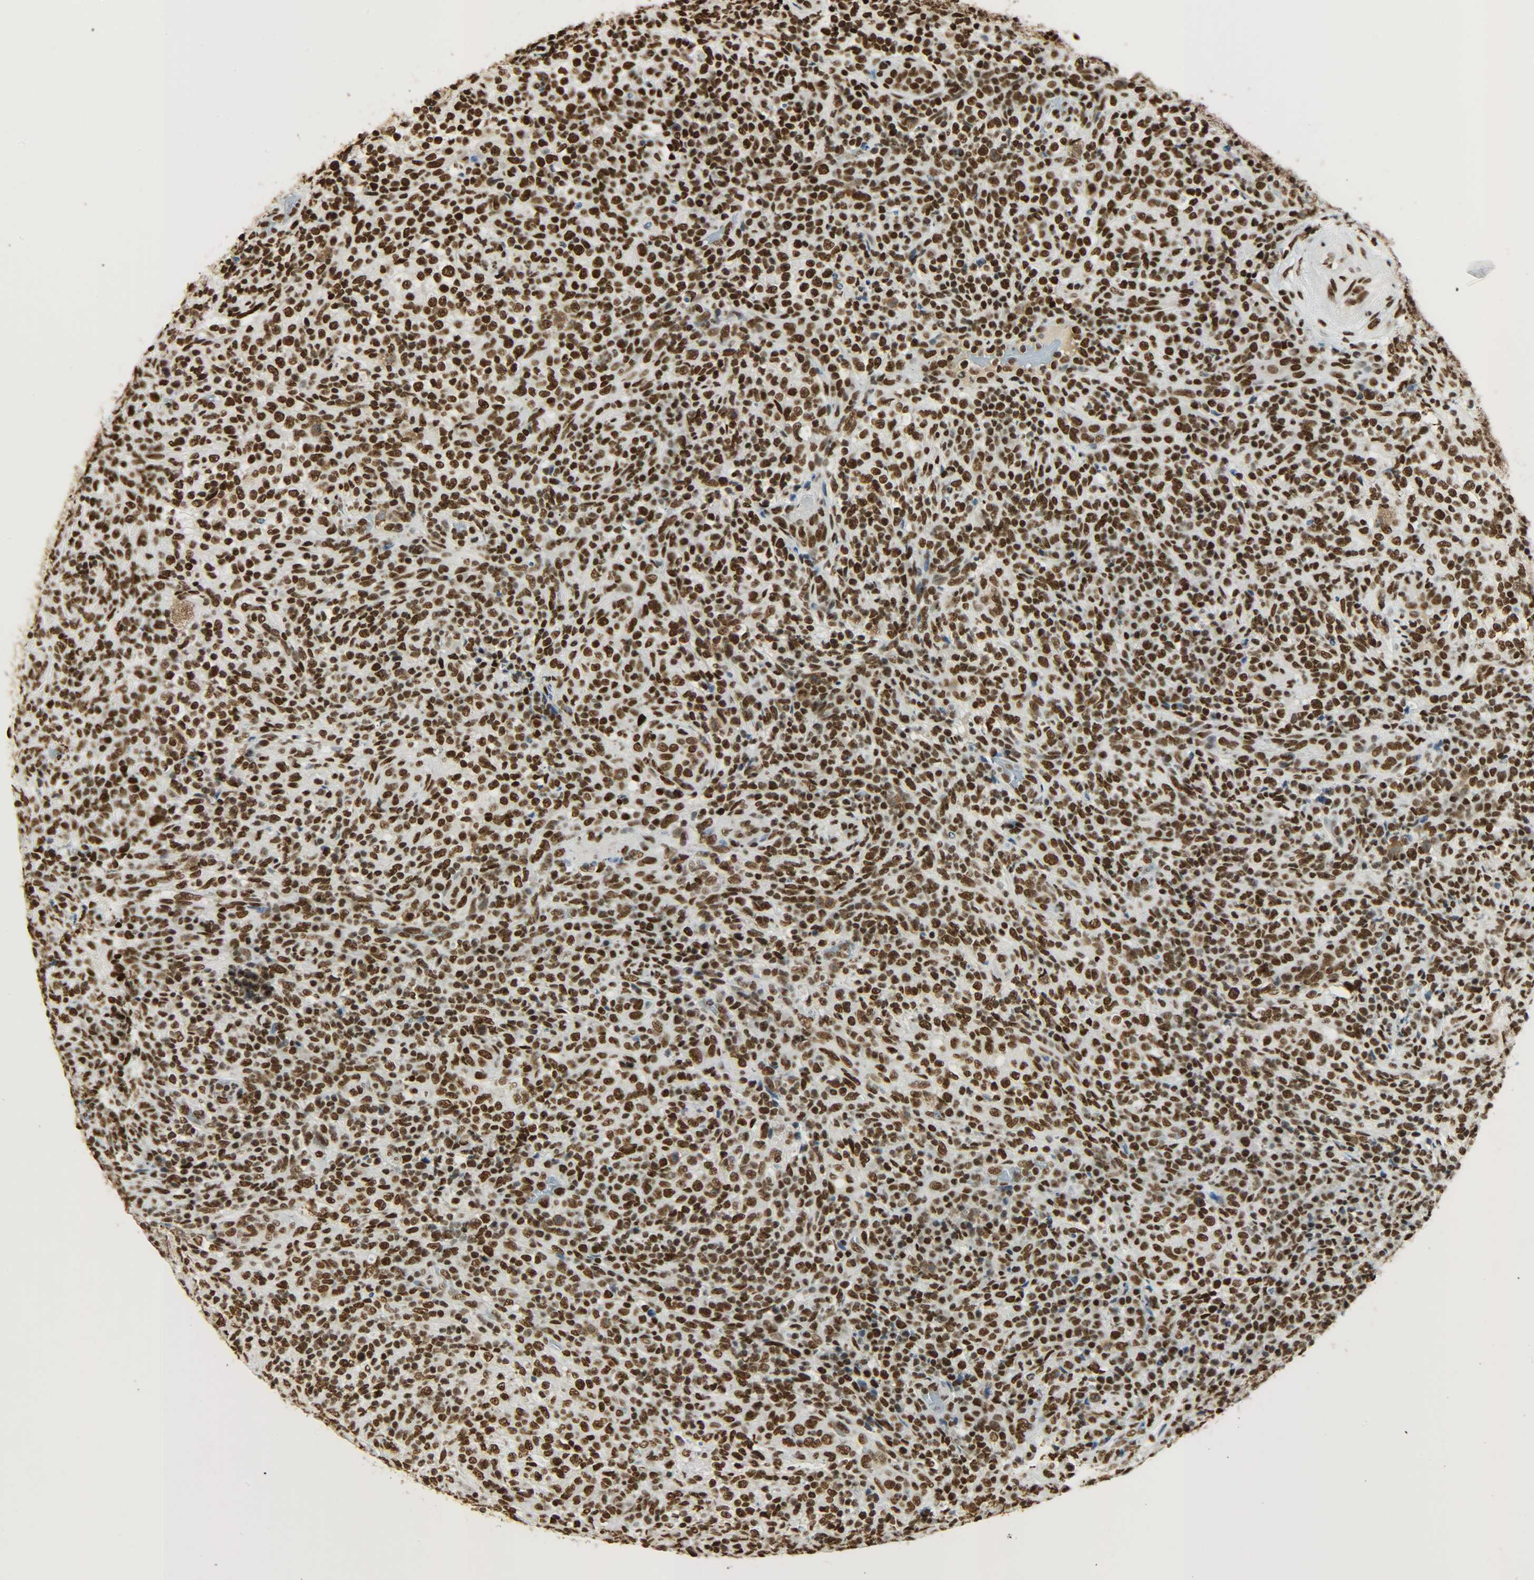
{"staining": {"intensity": "strong", "quantity": ">75%", "location": "nuclear"}, "tissue": "lymphoma", "cell_type": "Tumor cells", "image_type": "cancer", "snomed": [{"axis": "morphology", "description": "Malignant lymphoma, non-Hodgkin's type, High grade"}, {"axis": "topography", "description": "Lymph node"}], "caption": "Lymphoma was stained to show a protein in brown. There is high levels of strong nuclear positivity in about >75% of tumor cells.", "gene": "KHDRBS1", "patient": {"sex": "female", "age": 76}}